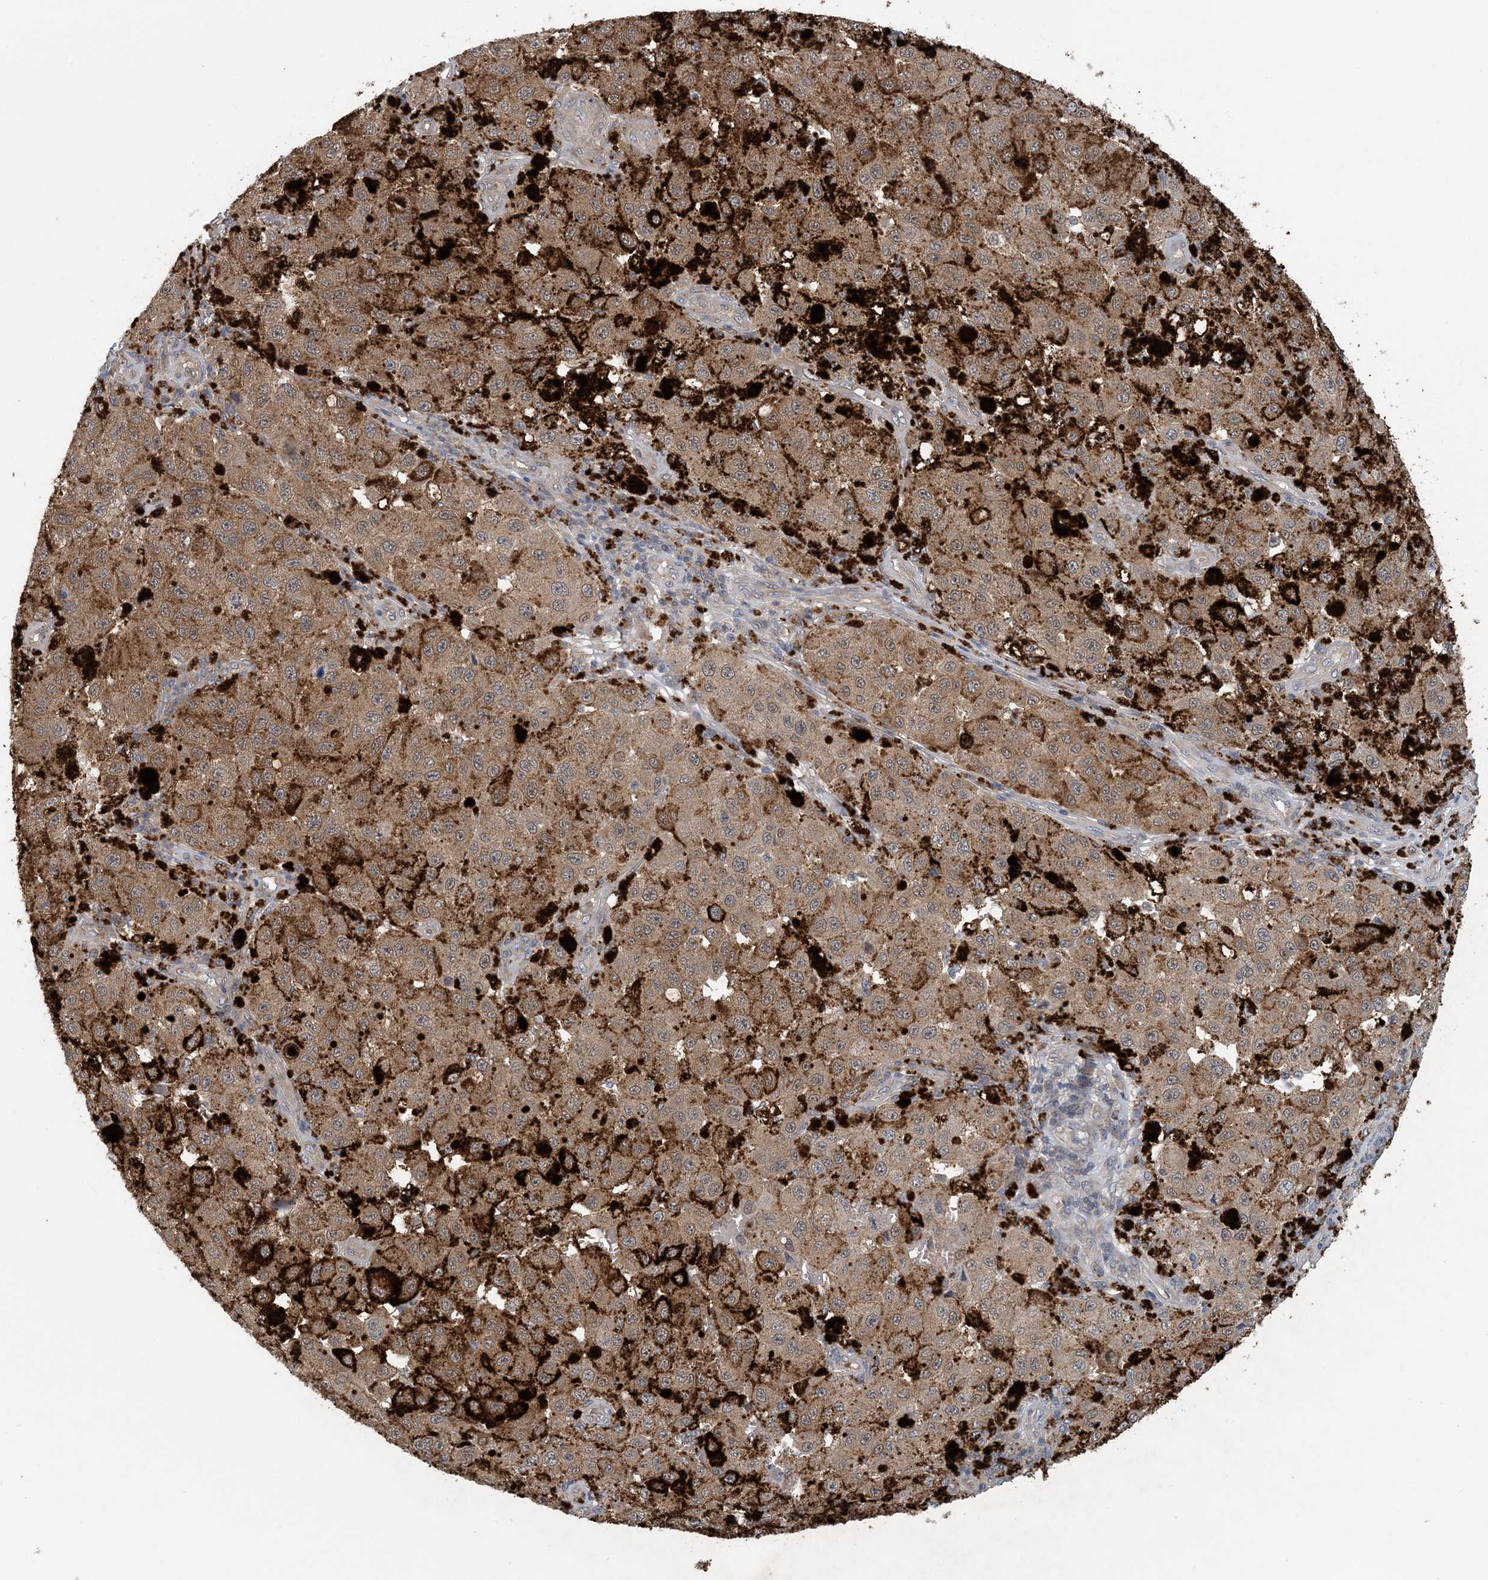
{"staining": {"intensity": "weak", "quantity": ">75%", "location": "cytoplasmic/membranous,nuclear"}, "tissue": "melanoma", "cell_type": "Tumor cells", "image_type": "cancer", "snomed": [{"axis": "morphology", "description": "Malignant melanoma, NOS"}, {"axis": "topography", "description": "Skin"}], "caption": "High-power microscopy captured an immunohistochemistry histopathology image of melanoma, revealing weak cytoplasmic/membranous and nuclear positivity in approximately >75% of tumor cells. The staining was performed using DAB to visualize the protein expression in brown, while the nuclei were stained in blue with hematoxylin (Magnification: 20x).", "gene": "HIKESHI", "patient": {"sex": "female", "age": 64}}